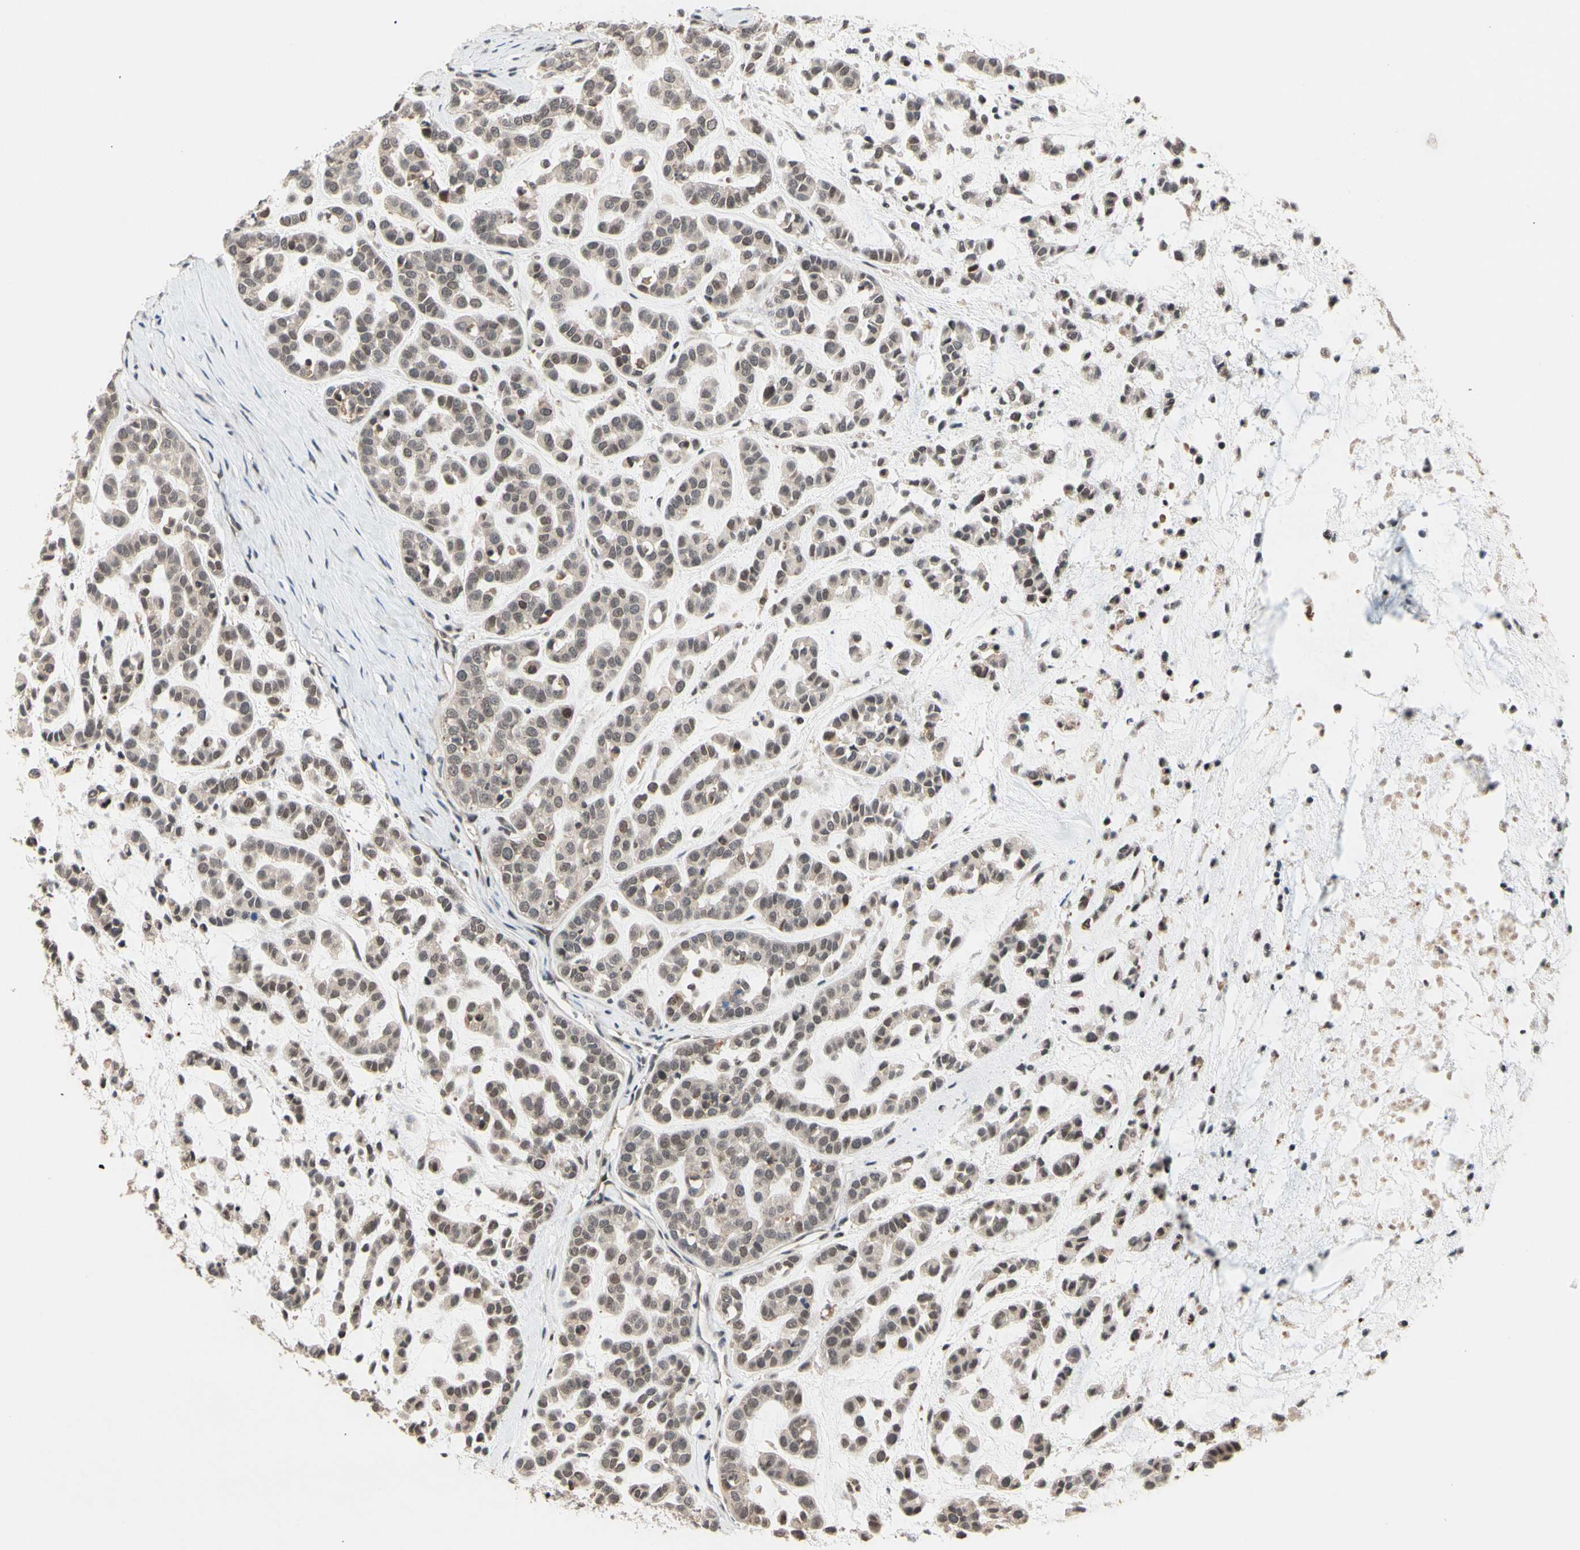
{"staining": {"intensity": "weak", "quantity": ">75%", "location": "cytoplasmic/membranous"}, "tissue": "head and neck cancer", "cell_type": "Tumor cells", "image_type": "cancer", "snomed": [{"axis": "morphology", "description": "Adenocarcinoma, NOS"}, {"axis": "morphology", "description": "Adenoma, NOS"}, {"axis": "topography", "description": "Head-Neck"}], "caption": "Immunohistochemistry image of head and neck cancer (adenocarcinoma) stained for a protein (brown), which displays low levels of weak cytoplasmic/membranous positivity in about >75% of tumor cells.", "gene": "NGEF", "patient": {"sex": "female", "age": 55}}